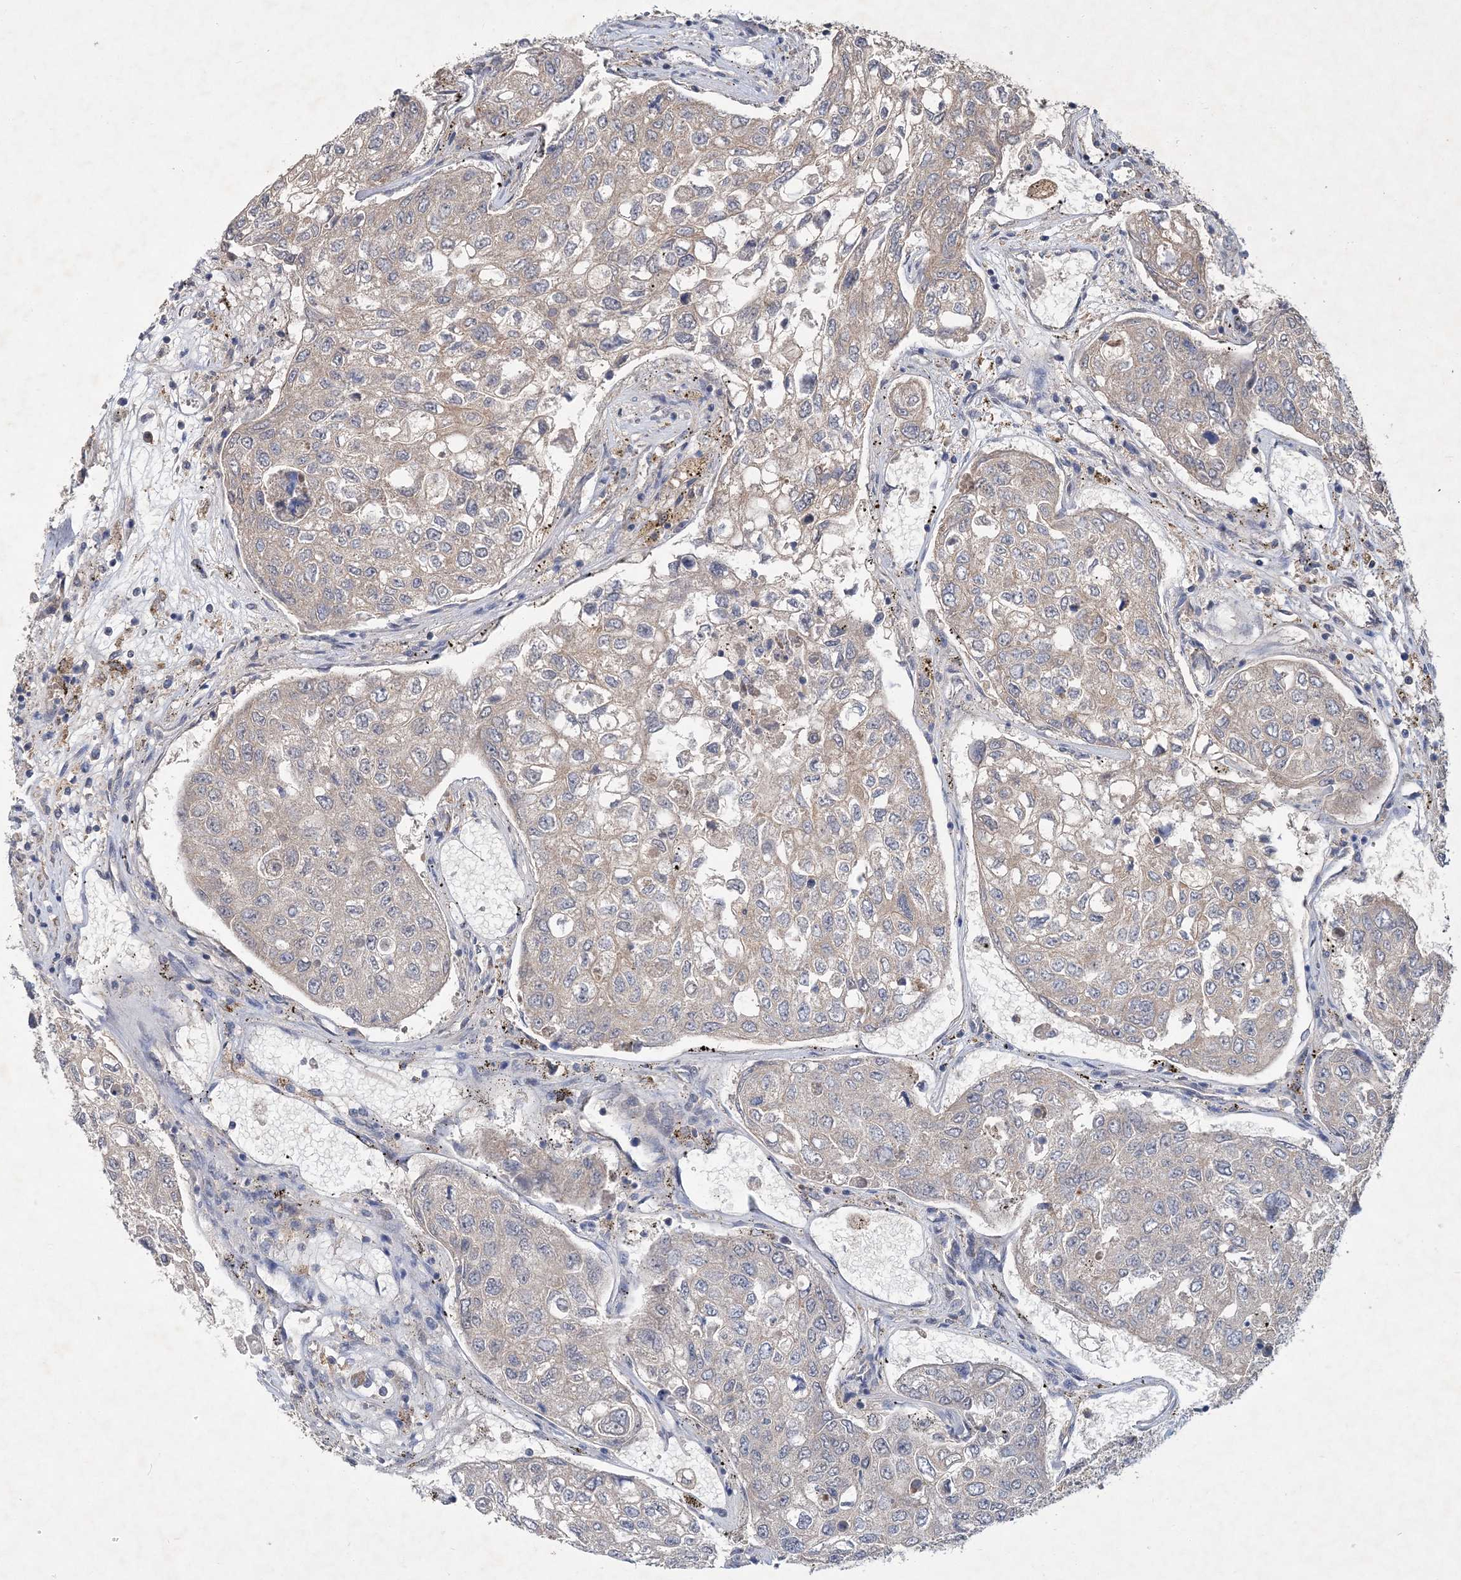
{"staining": {"intensity": "negative", "quantity": "none", "location": "none"}, "tissue": "urothelial cancer", "cell_type": "Tumor cells", "image_type": "cancer", "snomed": [{"axis": "morphology", "description": "Urothelial carcinoma, High grade"}, {"axis": "topography", "description": "Lymph node"}, {"axis": "topography", "description": "Urinary bladder"}], "caption": "This is a micrograph of immunohistochemistry (IHC) staining of urothelial cancer, which shows no staining in tumor cells. The staining is performed using DAB brown chromogen with nuclei counter-stained in using hematoxylin.", "gene": "RNF25", "patient": {"sex": "male", "age": 51}}